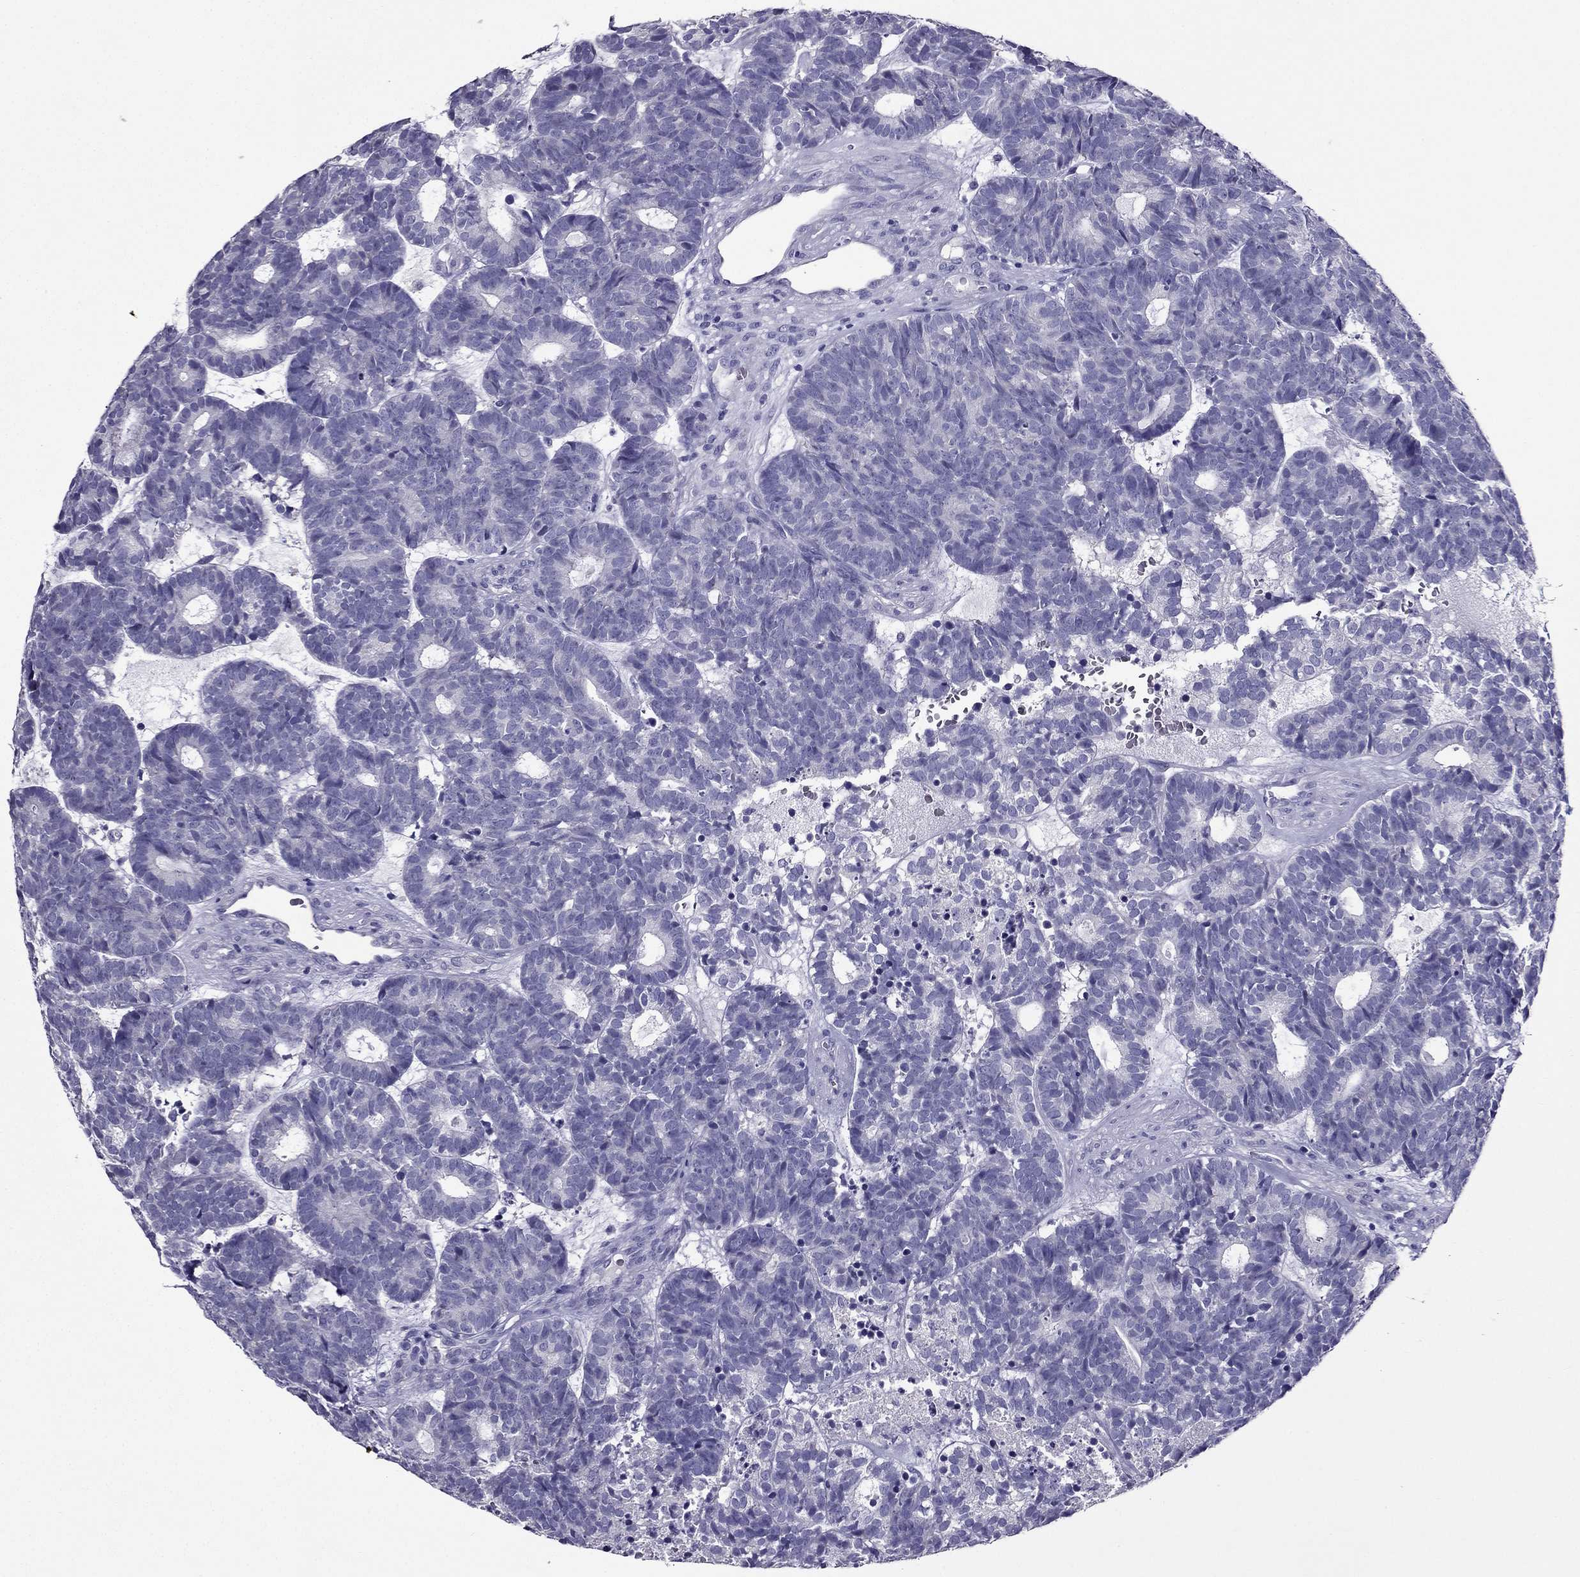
{"staining": {"intensity": "negative", "quantity": "none", "location": "none"}, "tissue": "head and neck cancer", "cell_type": "Tumor cells", "image_type": "cancer", "snomed": [{"axis": "morphology", "description": "Adenocarcinoma, NOS"}, {"axis": "topography", "description": "Head-Neck"}], "caption": "IHC of head and neck adenocarcinoma shows no staining in tumor cells. (DAB immunohistochemistry visualized using brightfield microscopy, high magnification).", "gene": "ZNF541", "patient": {"sex": "female", "age": 81}}